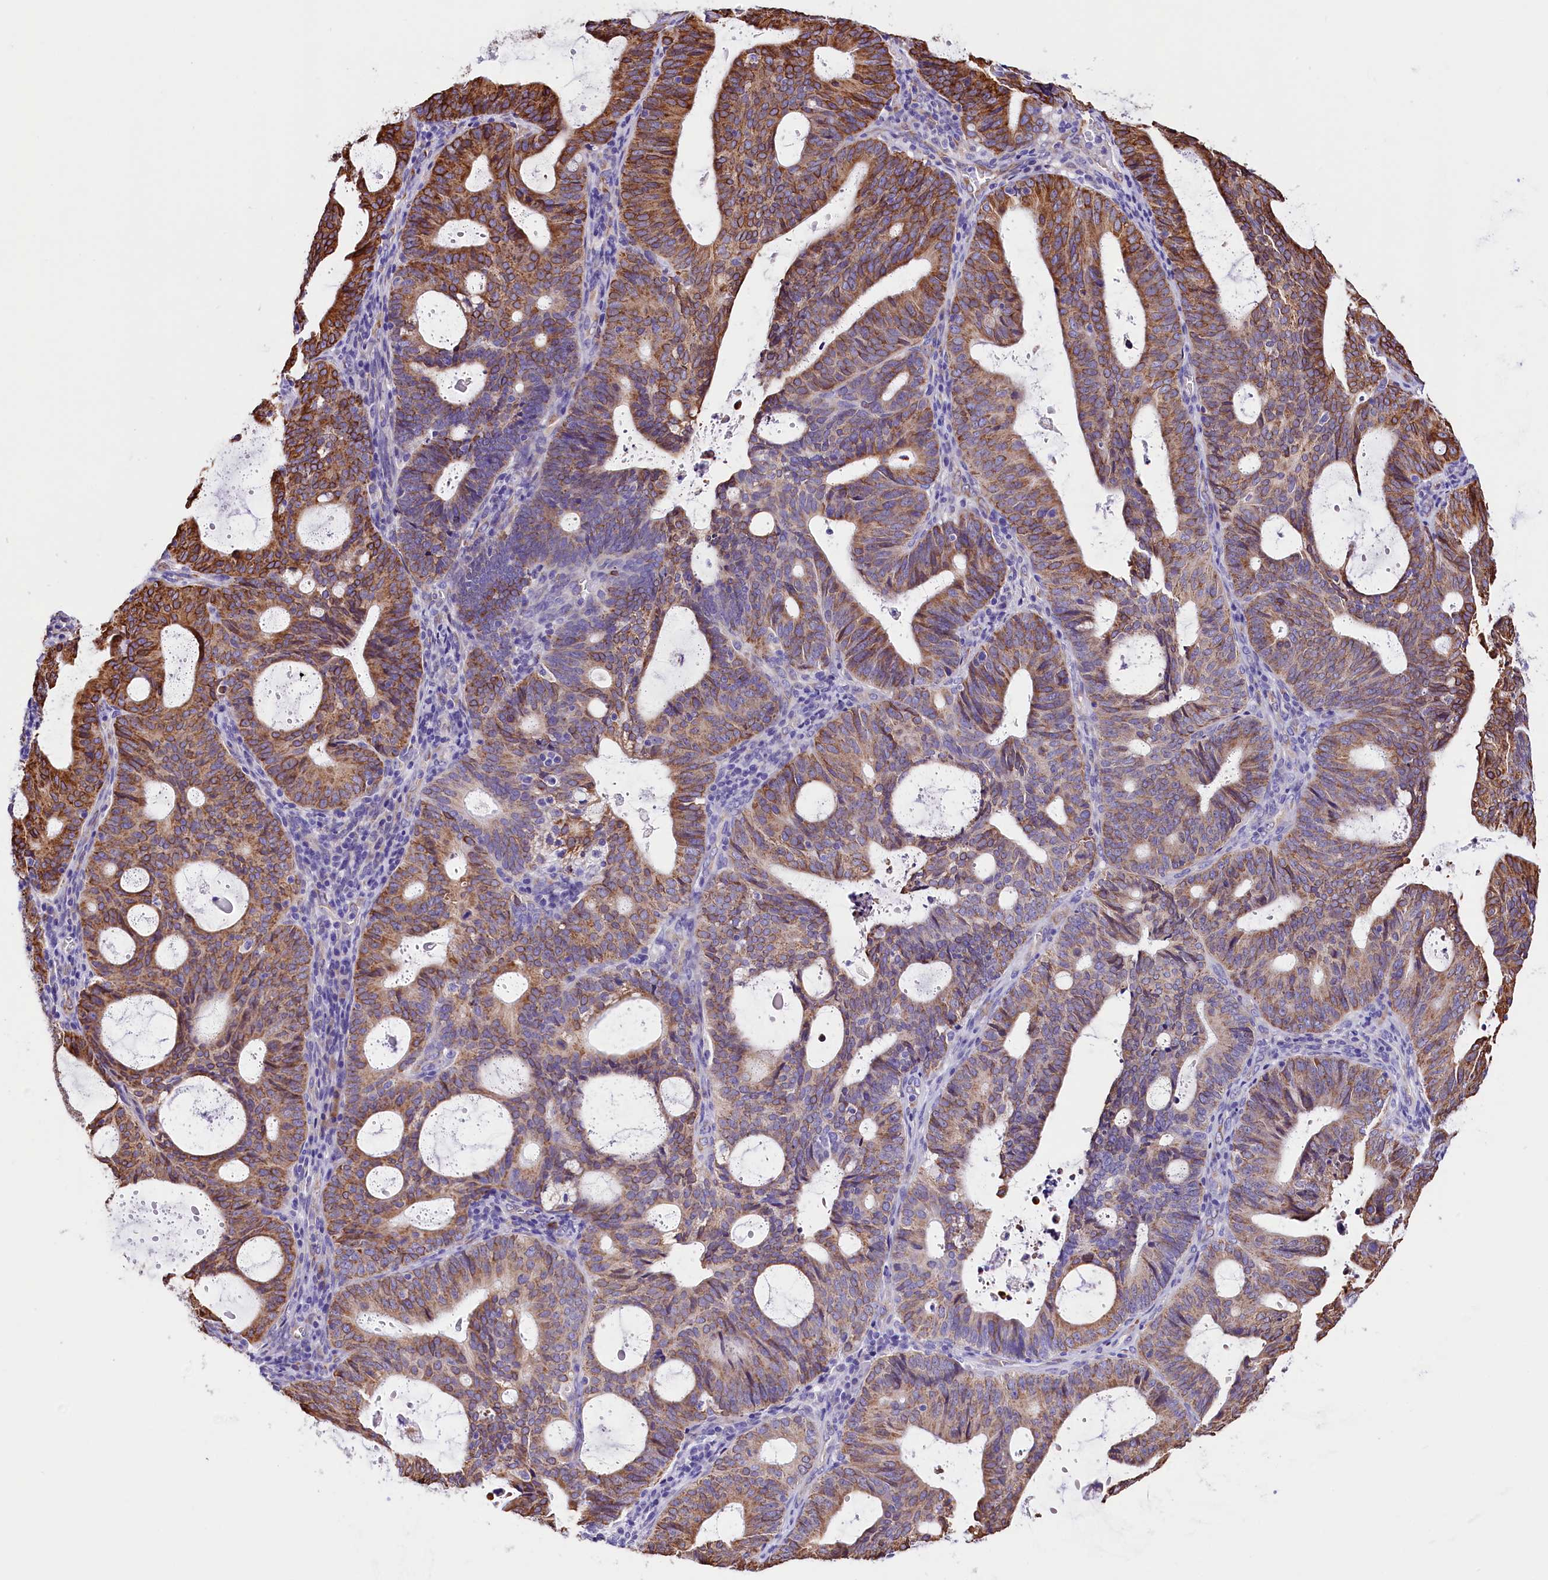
{"staining": {"intensity": "strong", "quantity": "25%-75%", "location": "cytoplasmic/membranous"}, "tissue": "endometrial cancer", "cell_type": "Tumor cells", "image_type": "cancer", "snomed": [{"axis": "morphology", "description": "Adenocarcinoma, NOS"}, {"axis": "topography", "description": "Uterus"}], "caption": "An image showing strong cytoplasmic/membranous staining in approximately 25%-75% of tumor cells in endometrial cancer, as visualized by brown immunohistochemical staining.", "gene": "ITGA1", "patient": {"sex": "female", "age": 83}}